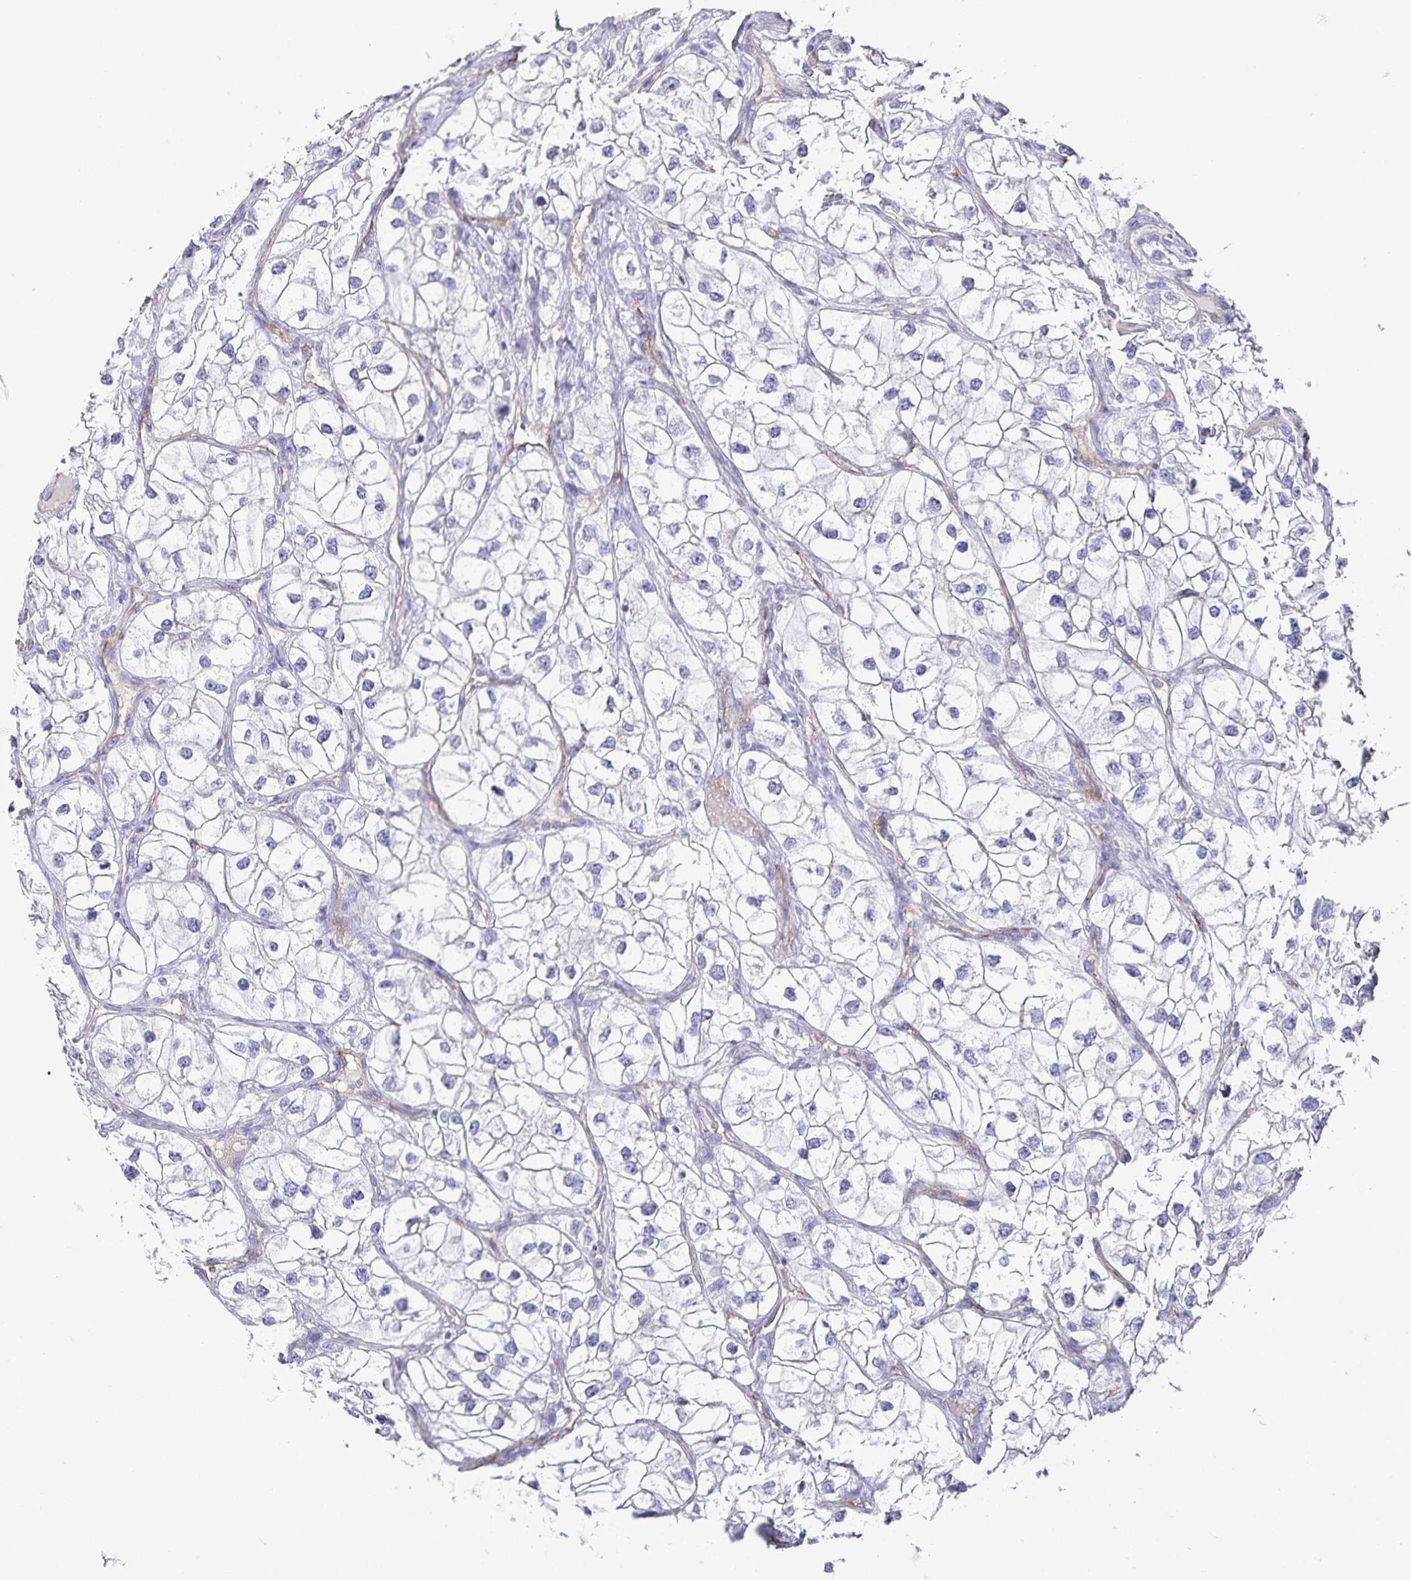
{"staining": {"intensity": "negative", "quantity": "none", "location": "none"}, "tissue": "renal cancer", "cell_type": "Tumor cells", "image_type": "cancer", "snomed": [{"axis": "morphology", "description": "Adenocarcinoma, NOS"}, {"axis": "topography", "description": "Kidney"}], "caption": "Immunohistochemistry (IHC) micrograph of neoplastic tissue: renal cancer (adenocarcinoma) stained with DAB (3,3'-diaminobenzidine) reveals no significant protein expression in tumor cells.", "gene": "PODXL", "patient": {"sex": "male", "age": 59}}